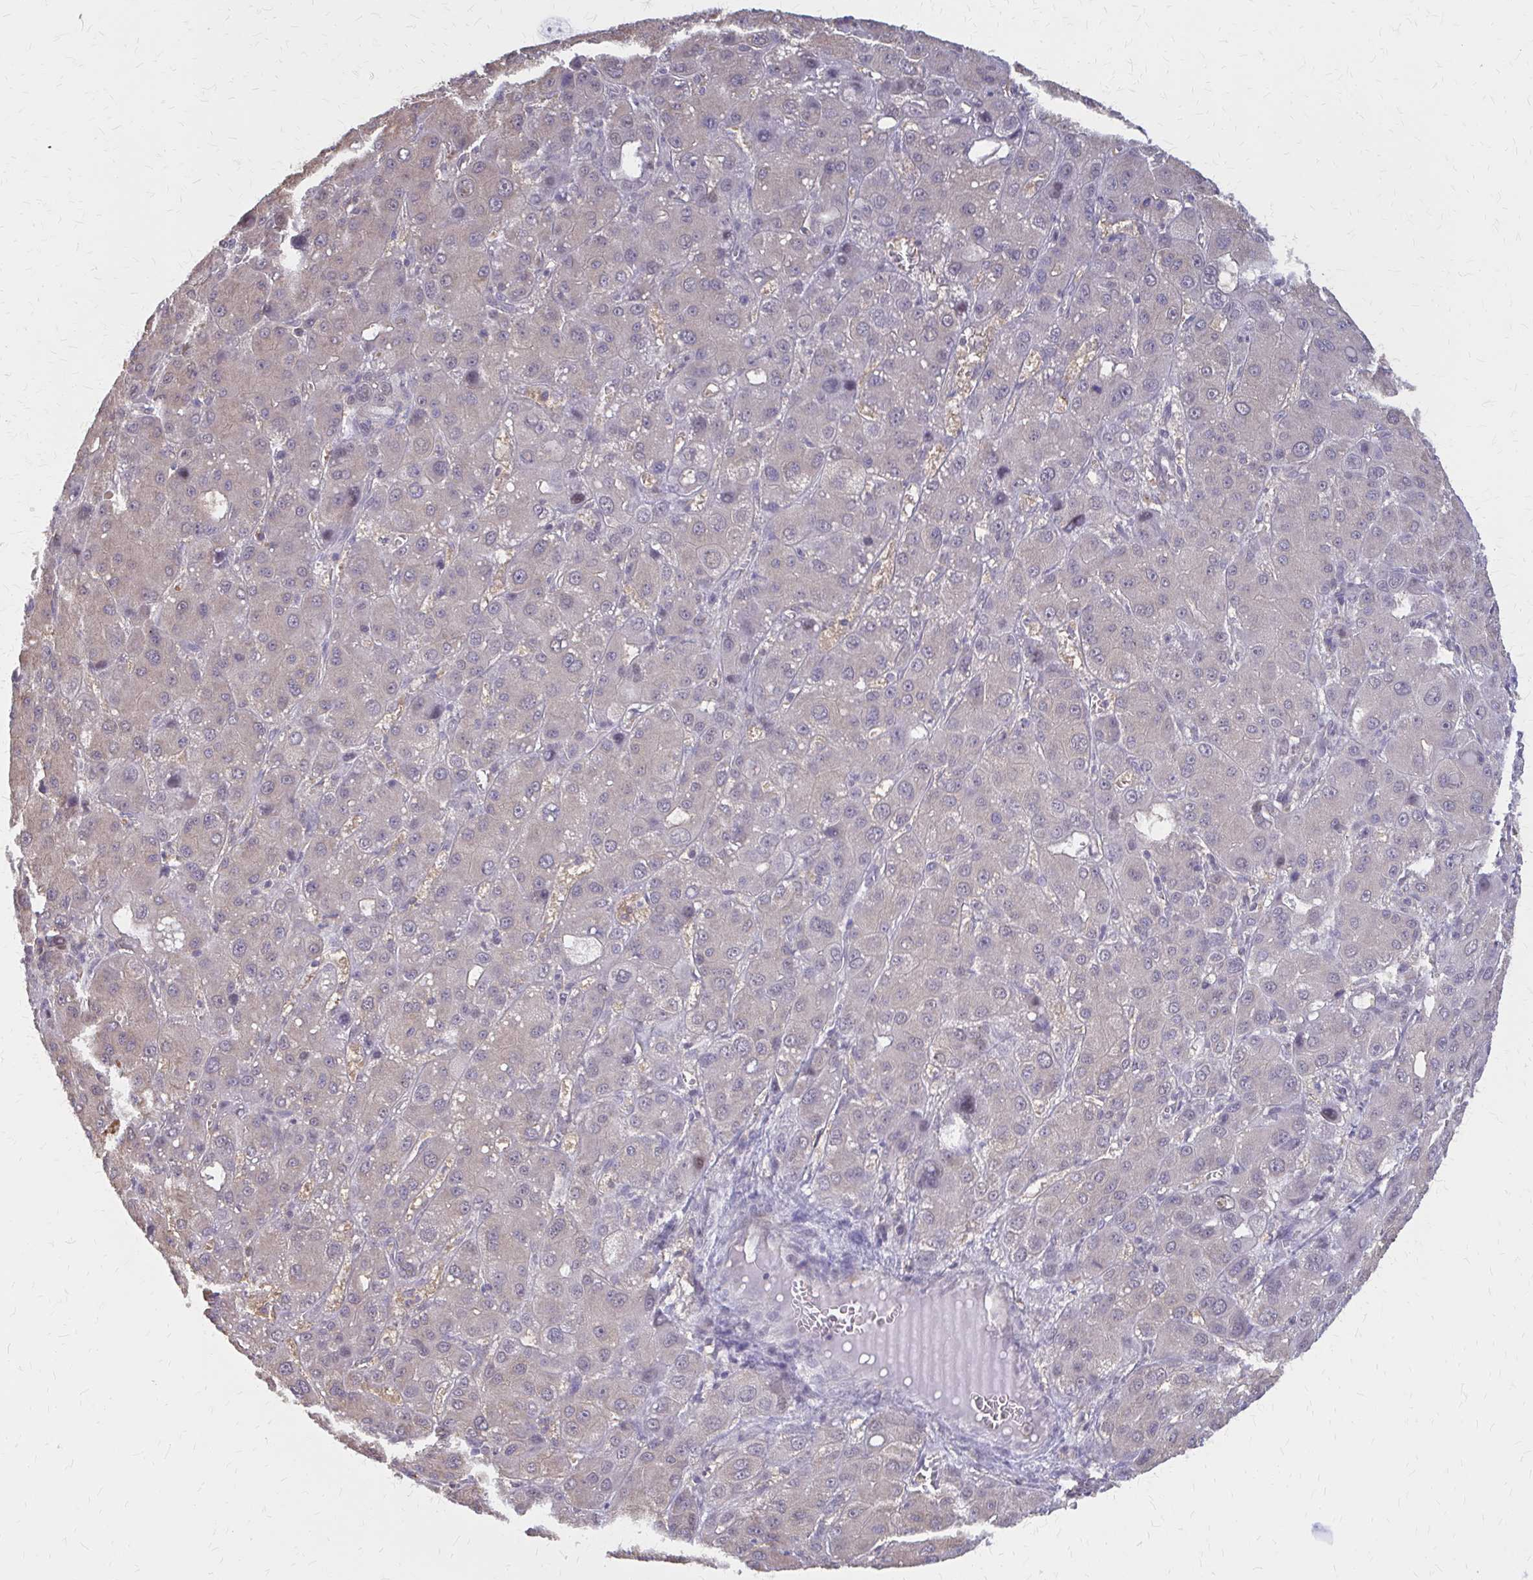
{"staining": {"intensity": "weak", "quantity": "<25%", "location": "nuclear"}, "tissue": "liver cancer", "cell_type": "Tumor cells", "image_type": "cancer", "snomed": [{"axis": "morphology", "description": "Carcinoma, Hepatocellular, NOS"}, {"axis": "topography", "description": "Liver"}], "caption": "Protein analysis of liver cancer (hepatocellular carcinoma) reveals no significant positivity in tumor cells. (Brightfield microscopy of DAB (3,3'-diaminobenzidine) IHC at high magnification).", "gene": "IFI44L", "patient": {"sex": "male", "age": 55}}